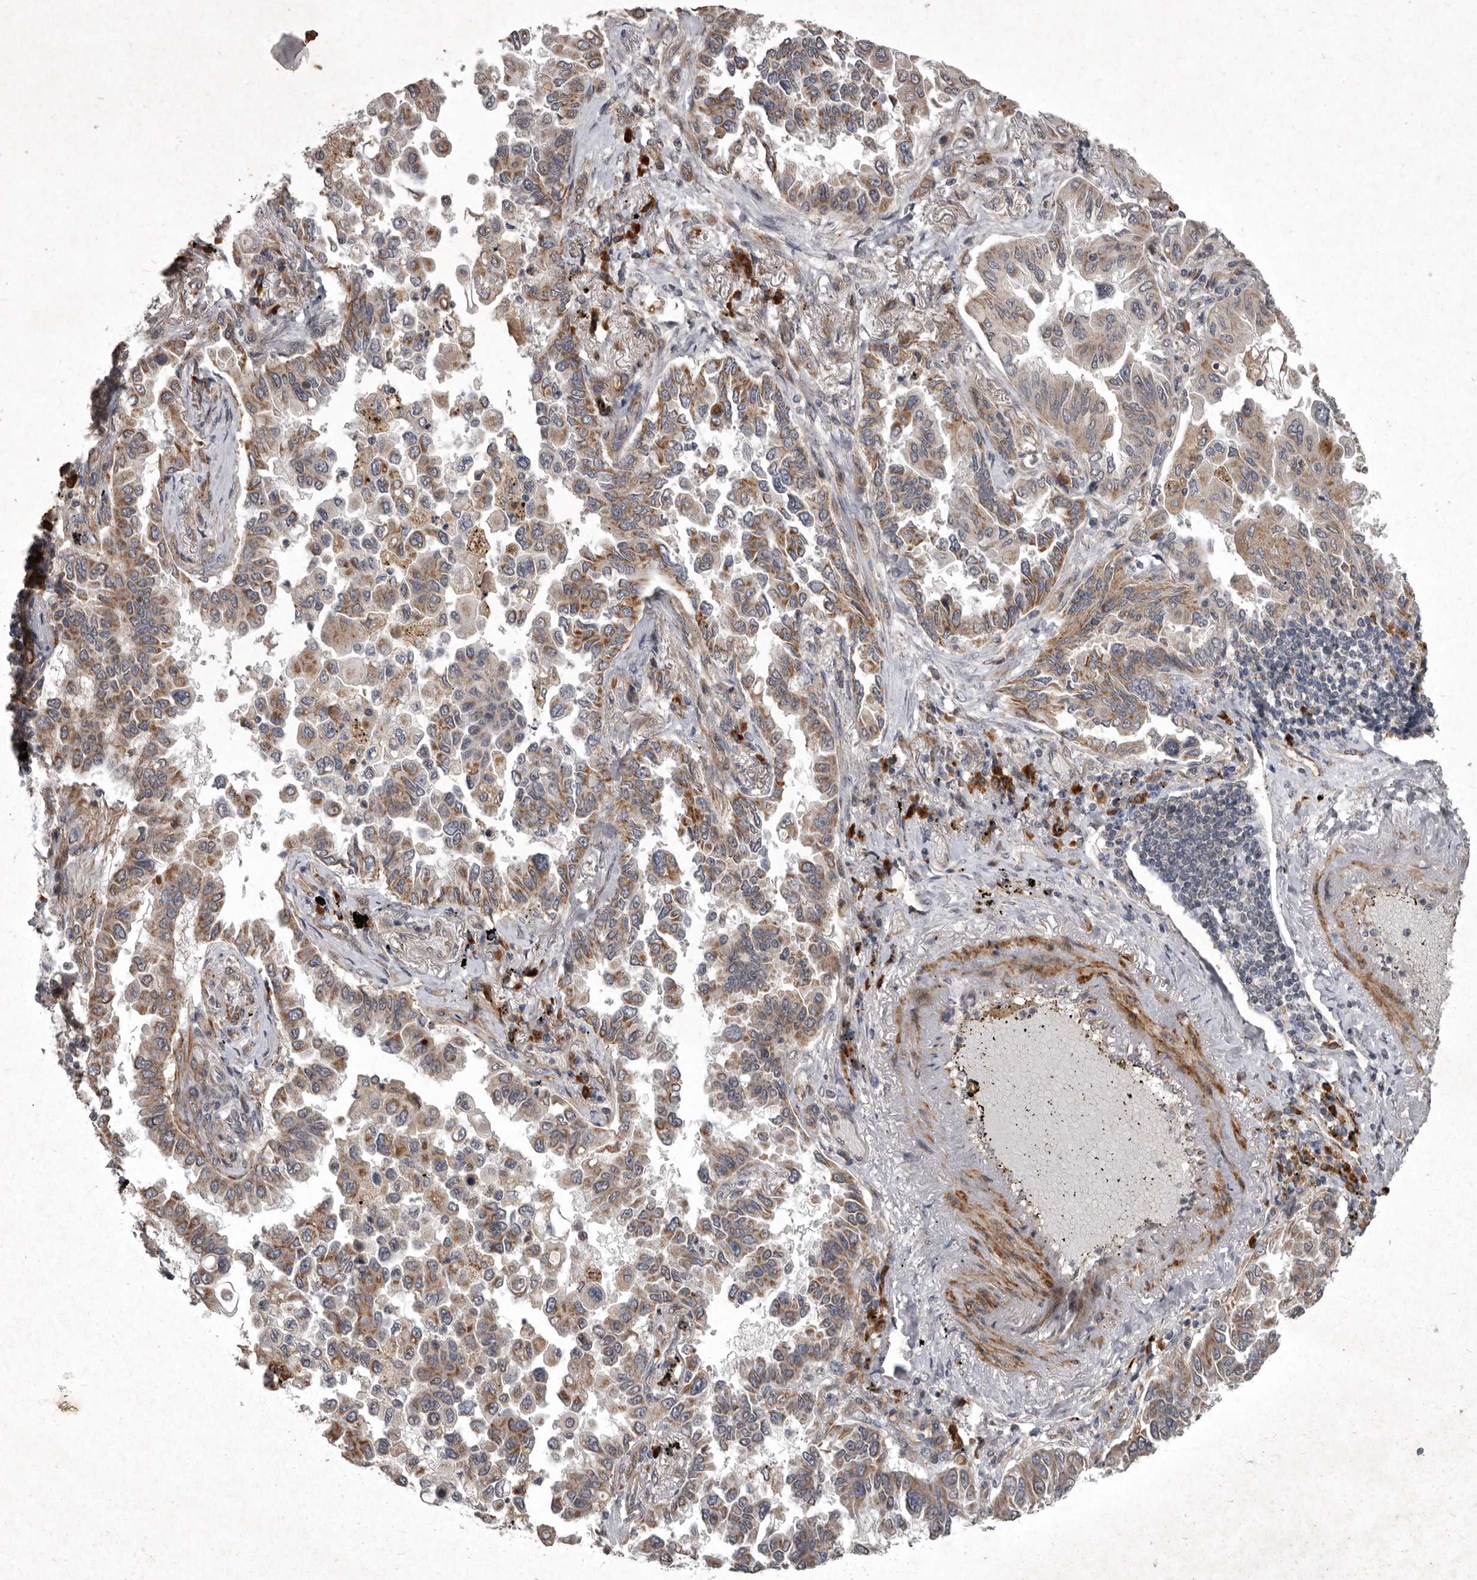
{"staining": {"intensity": "moderate", "quantity": ">75%", "location": "cytoplasmic/membranous"}, "tissue": "lung cancer", "cell_type": "Tumor cells", "image_type": "cancer", "snomed": [{"axis": "morphology", "description": "Adenocarcinoma, NOS"}, {"axis": "topography", "description": "Lung"}], "caption": "A brown stain highlights moderate cytoplasmic/membranous positivity of a protein in lung cancer (adenocarcinoma) tumor cells. Using DAB (3,3'-diaminobenzidine) (brown) and hematoxylin (blue) stains, captured at high magnification using brightfield microscopy.", "gene": "MRPS15", "patient": {"sex": "female", "age": 67}}